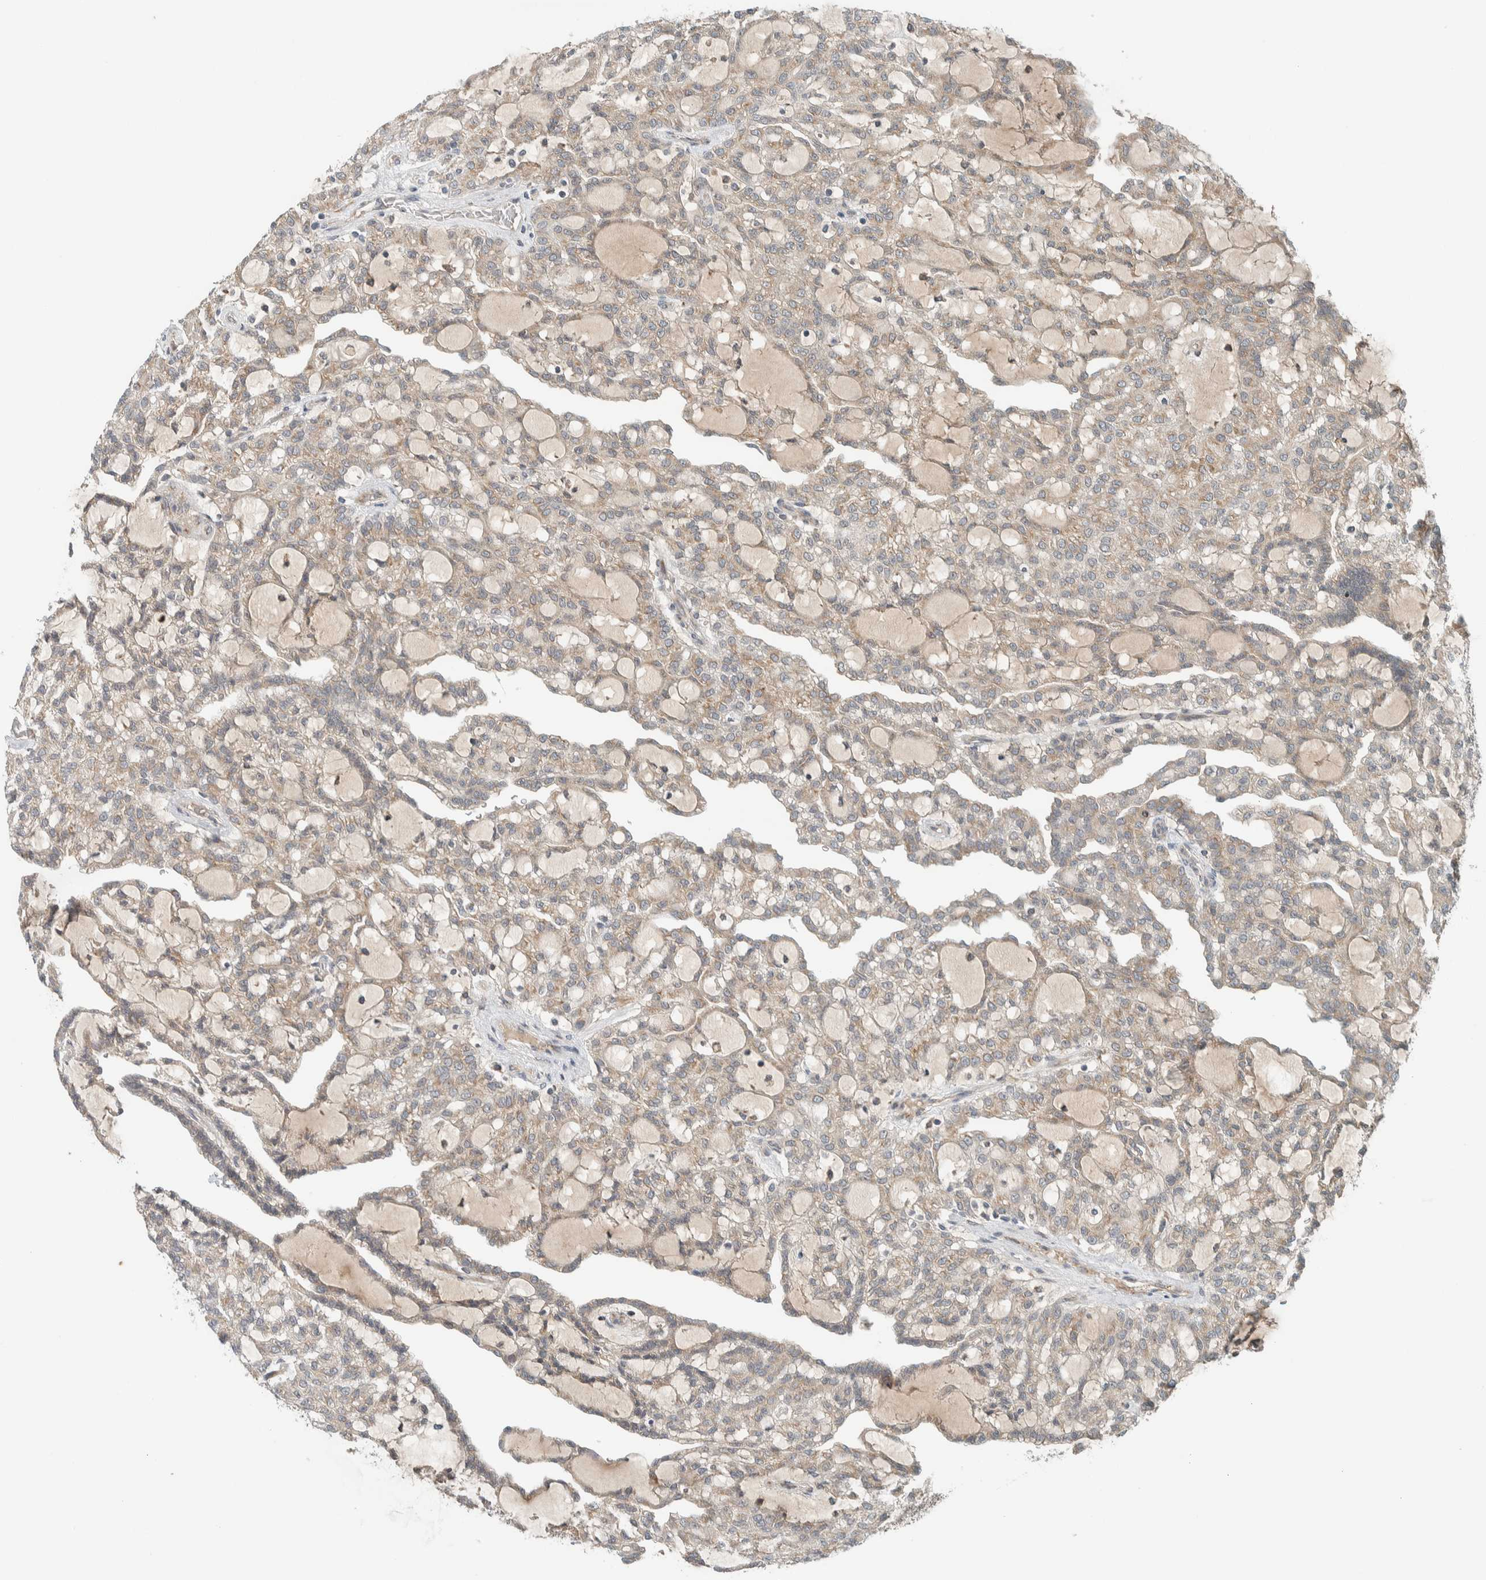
{"staining": {"intensity": "weak", "quantity": ">75%", "location": "cytoplasmic/membranous"}, "tissue": "renal cancer", "cell_type": "Tumor cells", "image_type": "cancer", "snomed": [{"axis": "morphology", "description": "Adenocarcinoma, NOS"}, {"axis": "topography", "description": "Kidney"}], "caption": "Immunohistochemical staining of renal cancer reveals low levels of weak cytoplasmic/membranous positivity in about >75% of tumor cells.", "gene": "CTBP2", "patient": {"sex": "male", "age": 63}}